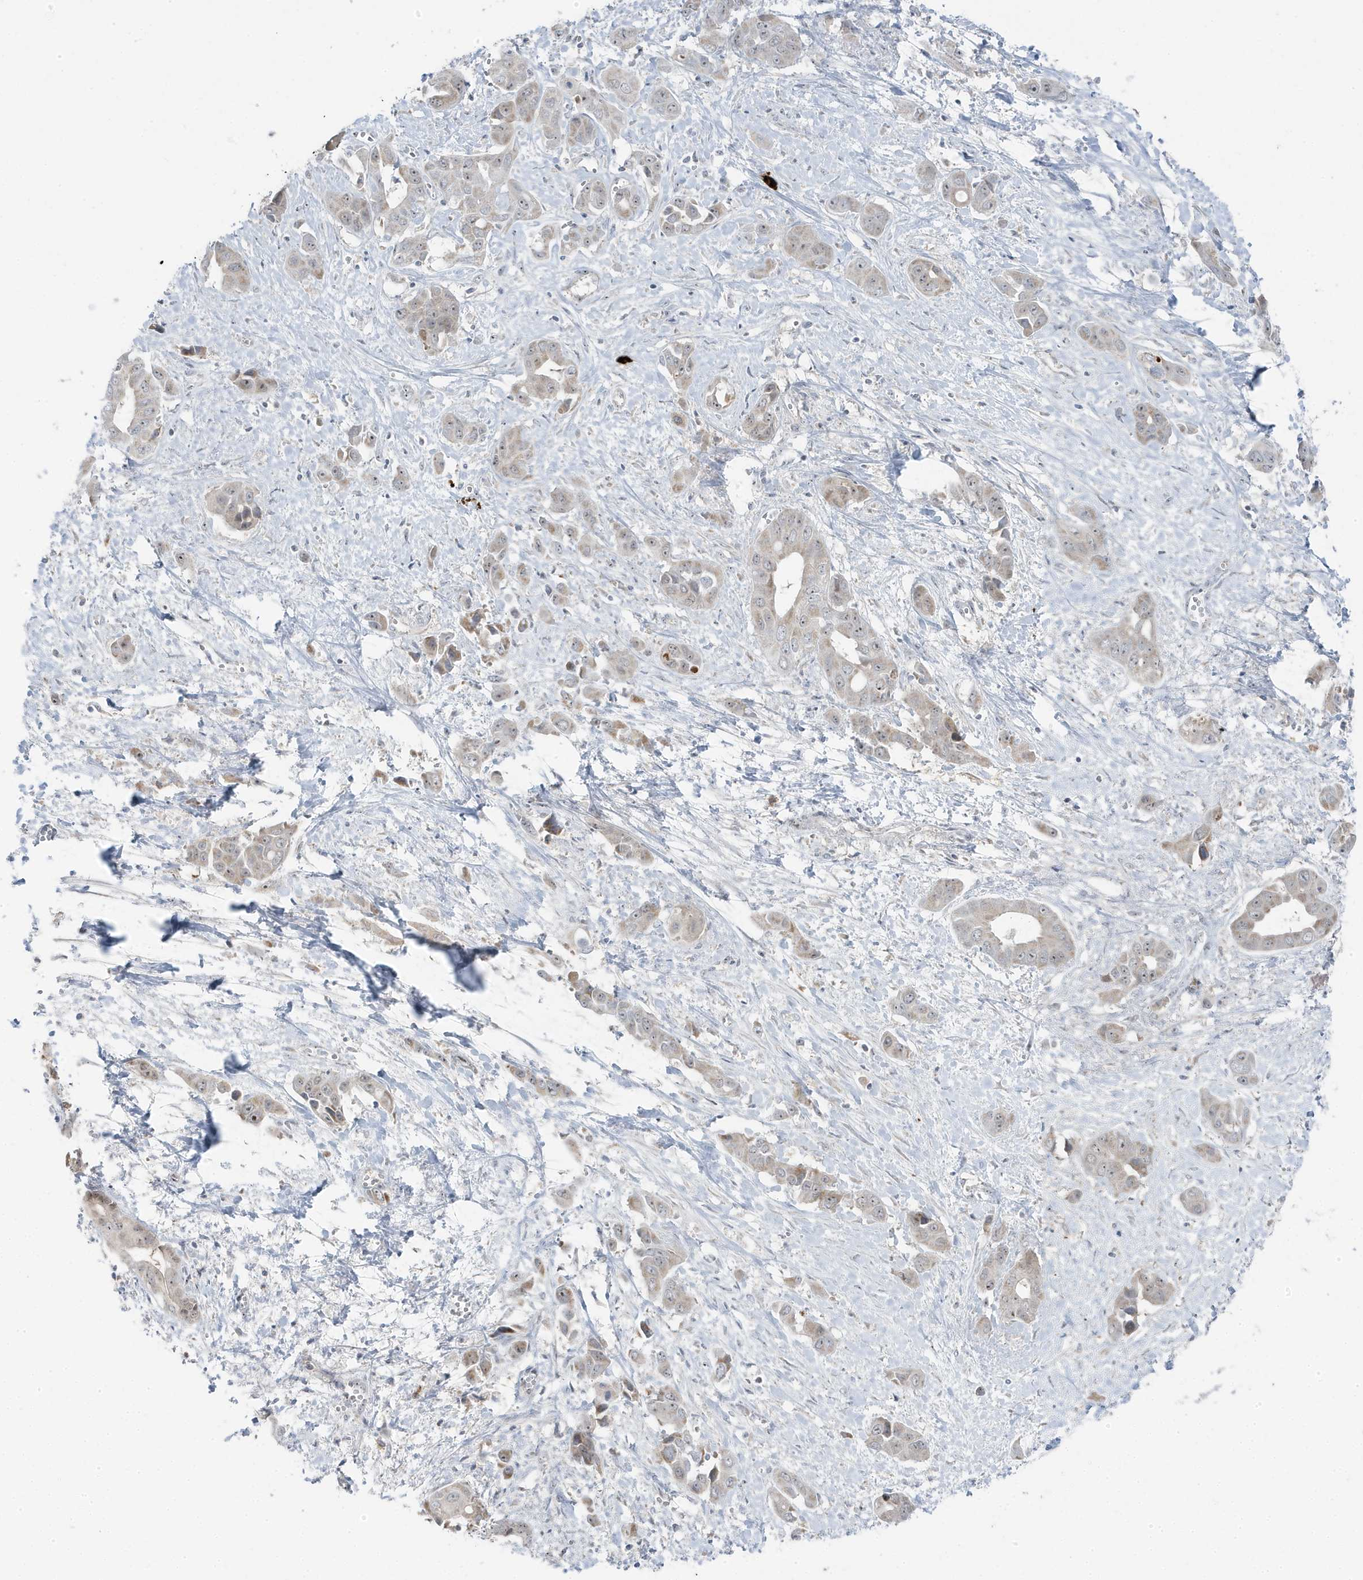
{"staining": {"intensity": "moderate", "quantity": "25%-75%", "location": "cytoplasmic/membranous,nuclear"}, "tissue": "liver cancer", "cell_type": "Tumor cells", "image_type": "cancer", "snomed": [{"axis": "morphology", "description": "Cholangiocarcinoma"}, {"axis": "topography", "description": "Liver"}], "caption": "Immunohistochemical staining of human cholangiocarcinoma (liver) exhibits medium levels of moderate cytoplasmic/membranous and nuclear expression in approximately 25%-75% of tumor cells. Nuclei are stained in blue.", "gene": "TSEN15", "patient": {"sex": "female", "age": 52}}